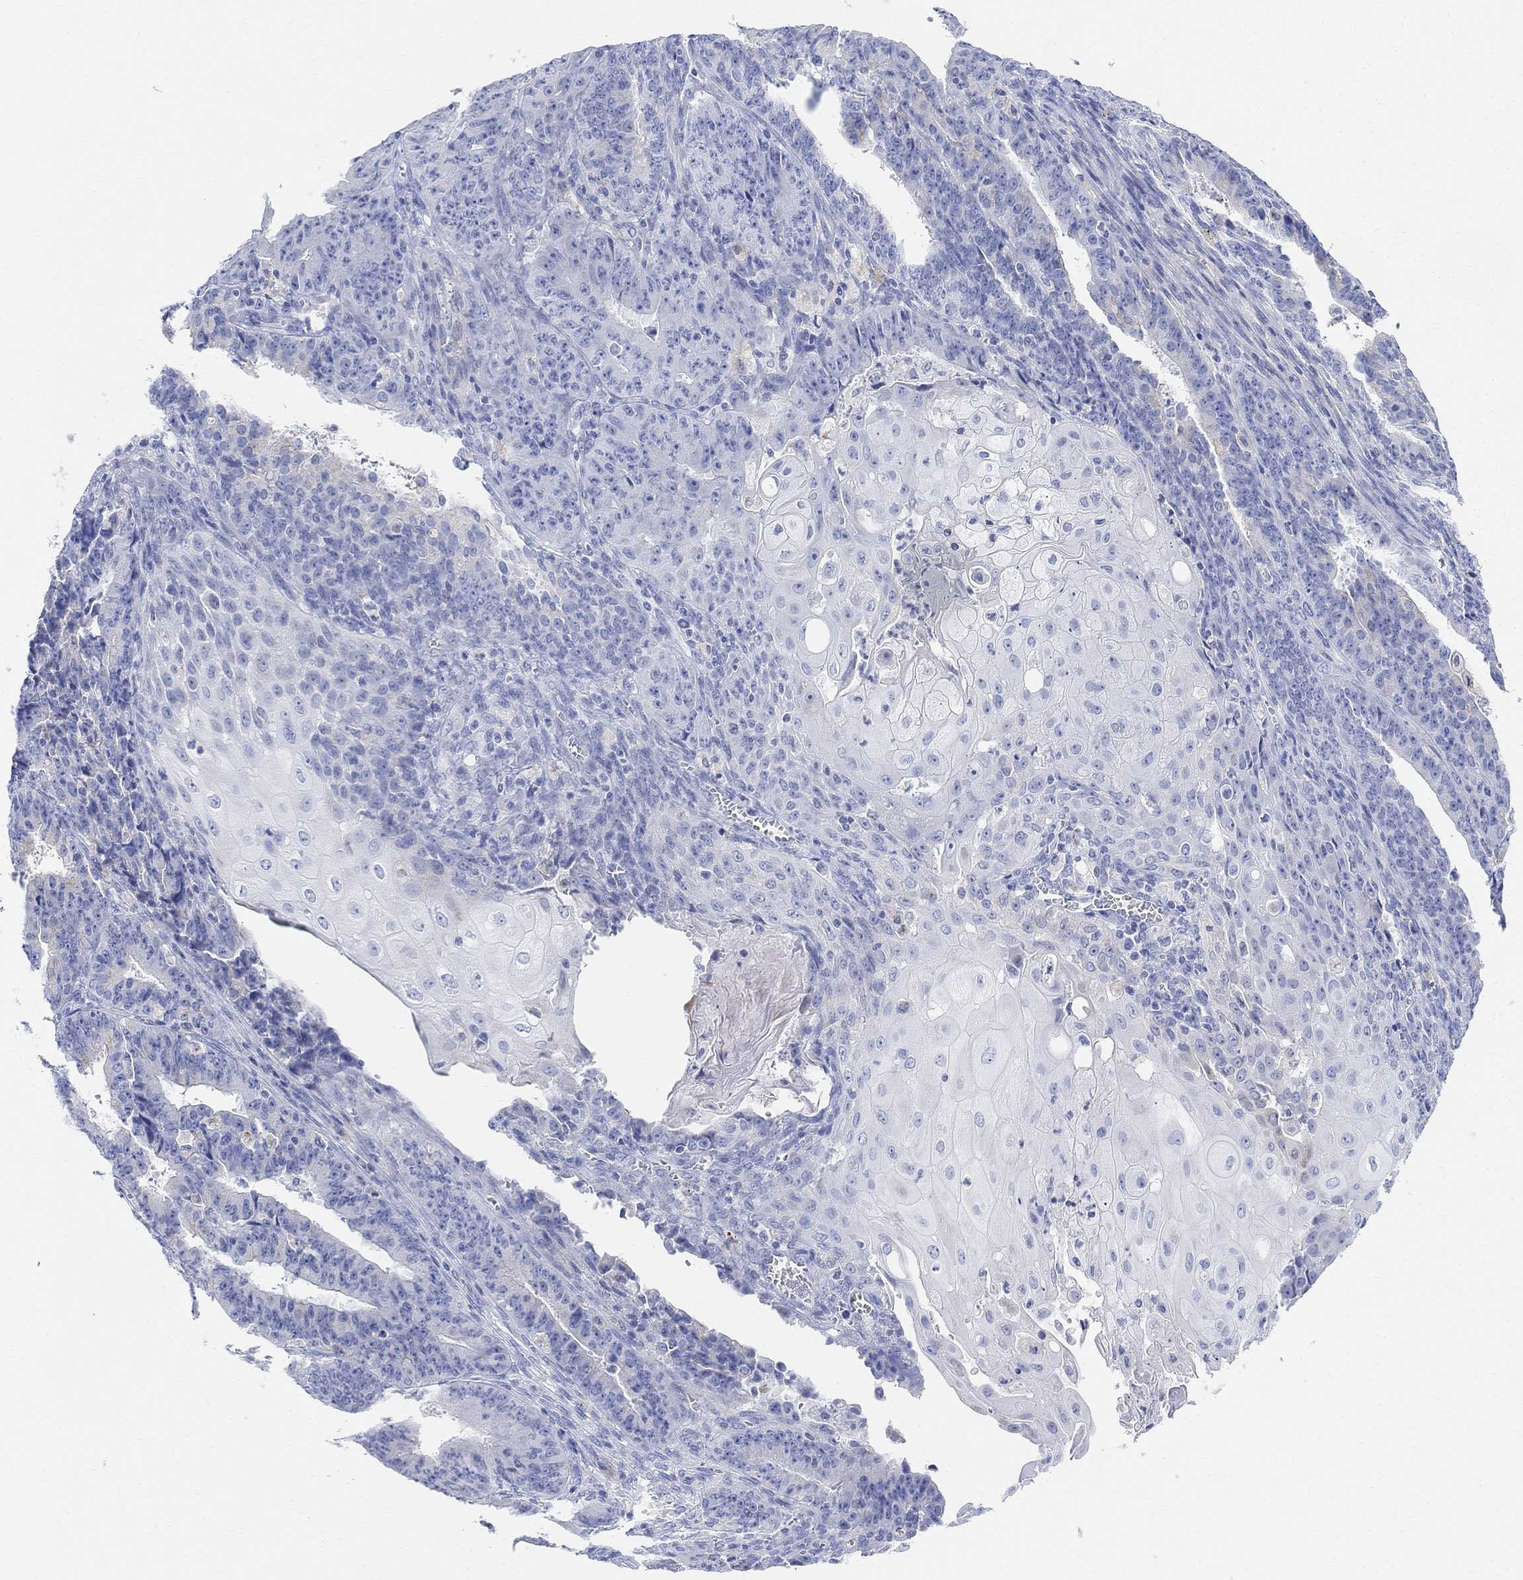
{"staining": {"intensity": "negative", "quantity": "none", "location": "none"}, "tissue": "ovarian cancer", "cell_type": "Tumor cells", "image_type": "cancer", "snomed": [{"axis": "morphology", "description": "Carcinoma, endometroid"}, {"axis": "topography", "description": "Ovary"}], "caption": "This is a micrograph of immunohistochemistry (IHC) staining of ovarian cancer, which shows no staining in tumor cells.", "gene": "RETNLB", "patient": {"sex": "female", "age": 42}}